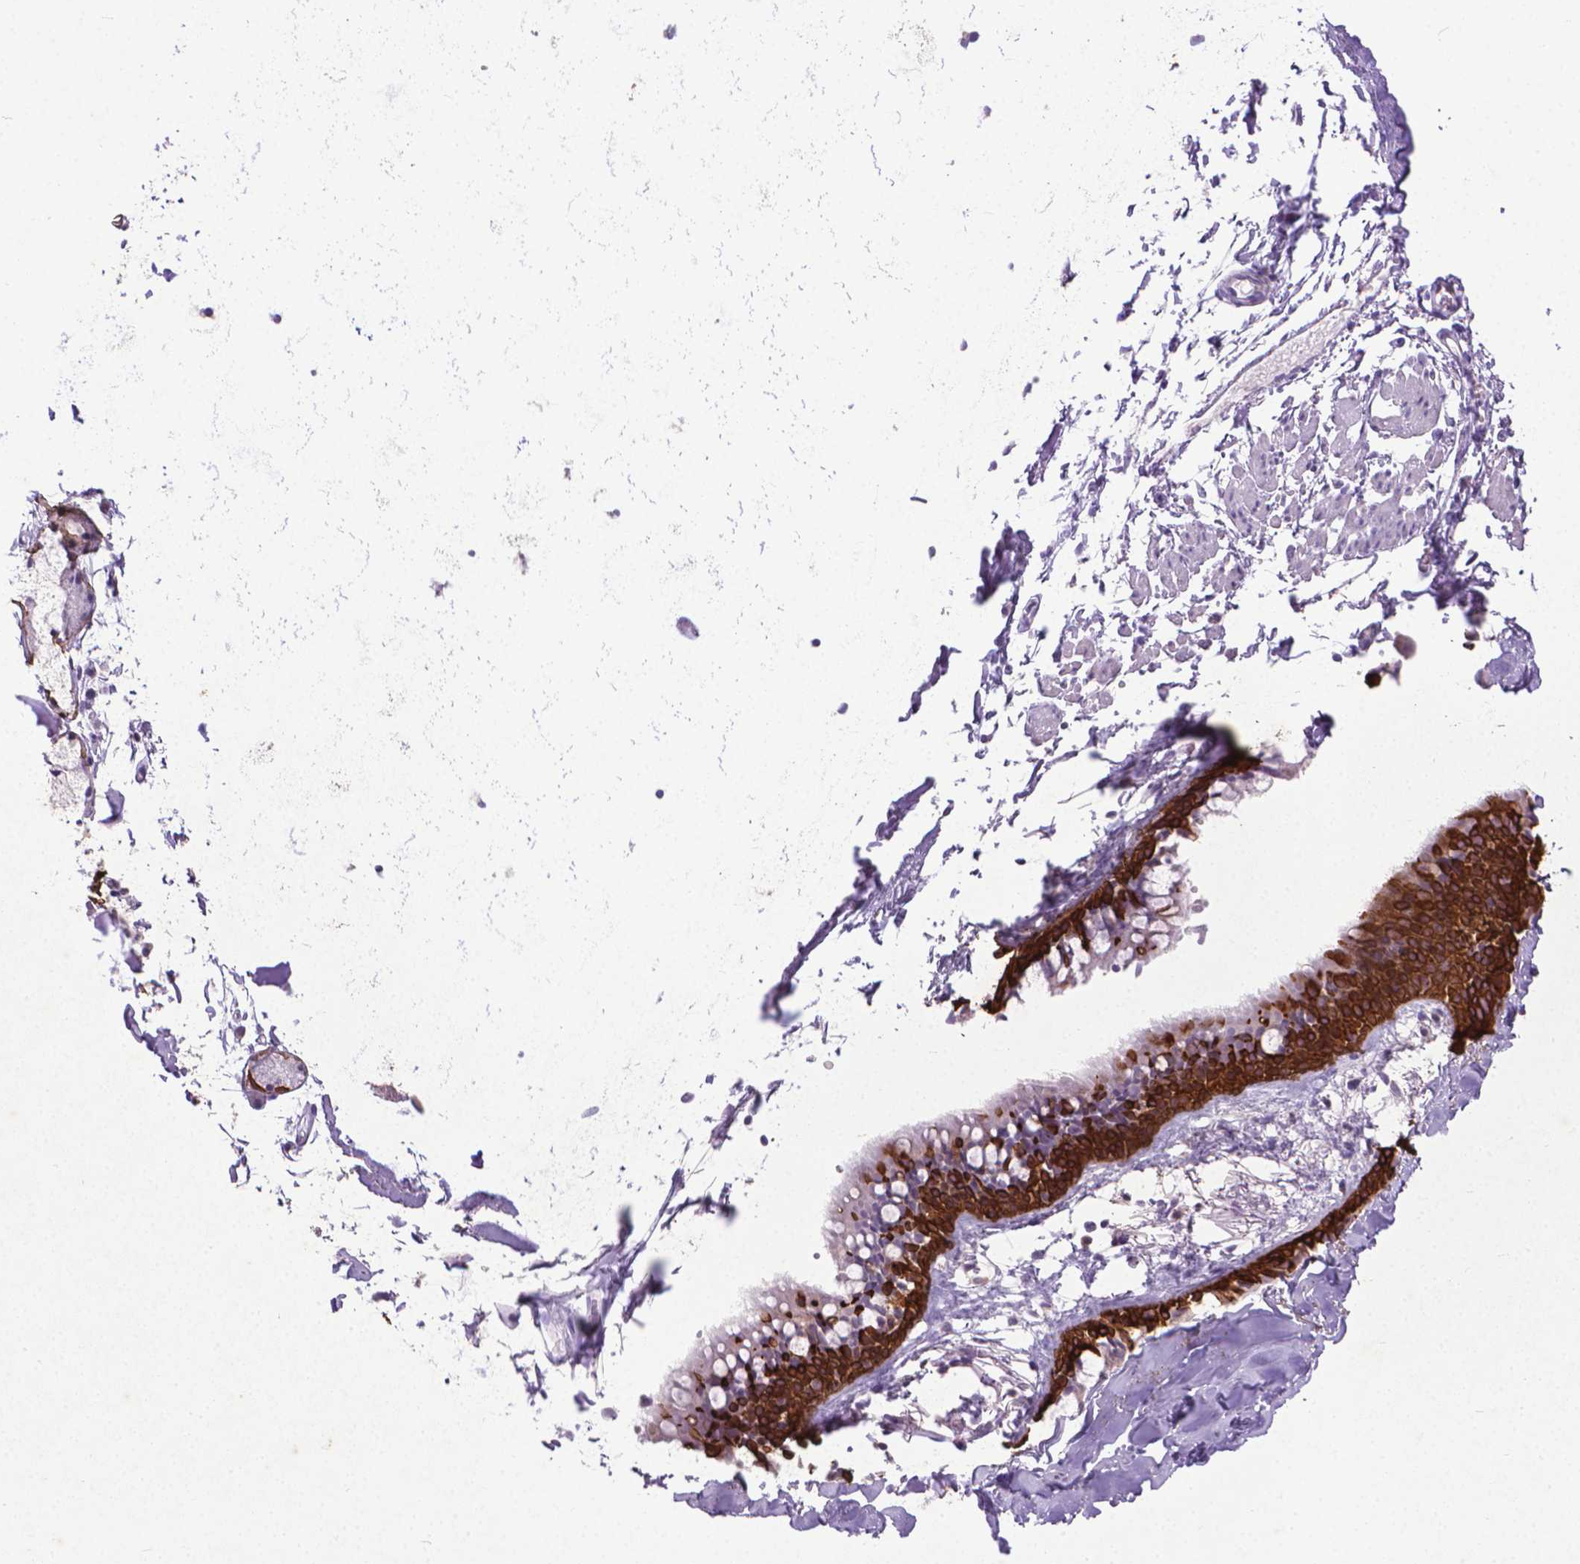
{"staining": {"intensity": "strong", "quantity": "25%-75%", "location": "cytoplasmic/membranous"}, "tissue": "bronchus", "cell_type": "Respiratory epithelial cells", "image_type": "normal", "snomed": [{"axis": "morphology", "description": "Normal tissue, NOS"}, {"axis": "topography", "description": "Bronchus"}], "caption": "Respiratory epithelial cells reveal strong cytoplasmic/membranous positivity in about 25%-75% of cells in benign bronchus.", "gene": "KRT5", "patient": {"sex": "female", "age": 59}}